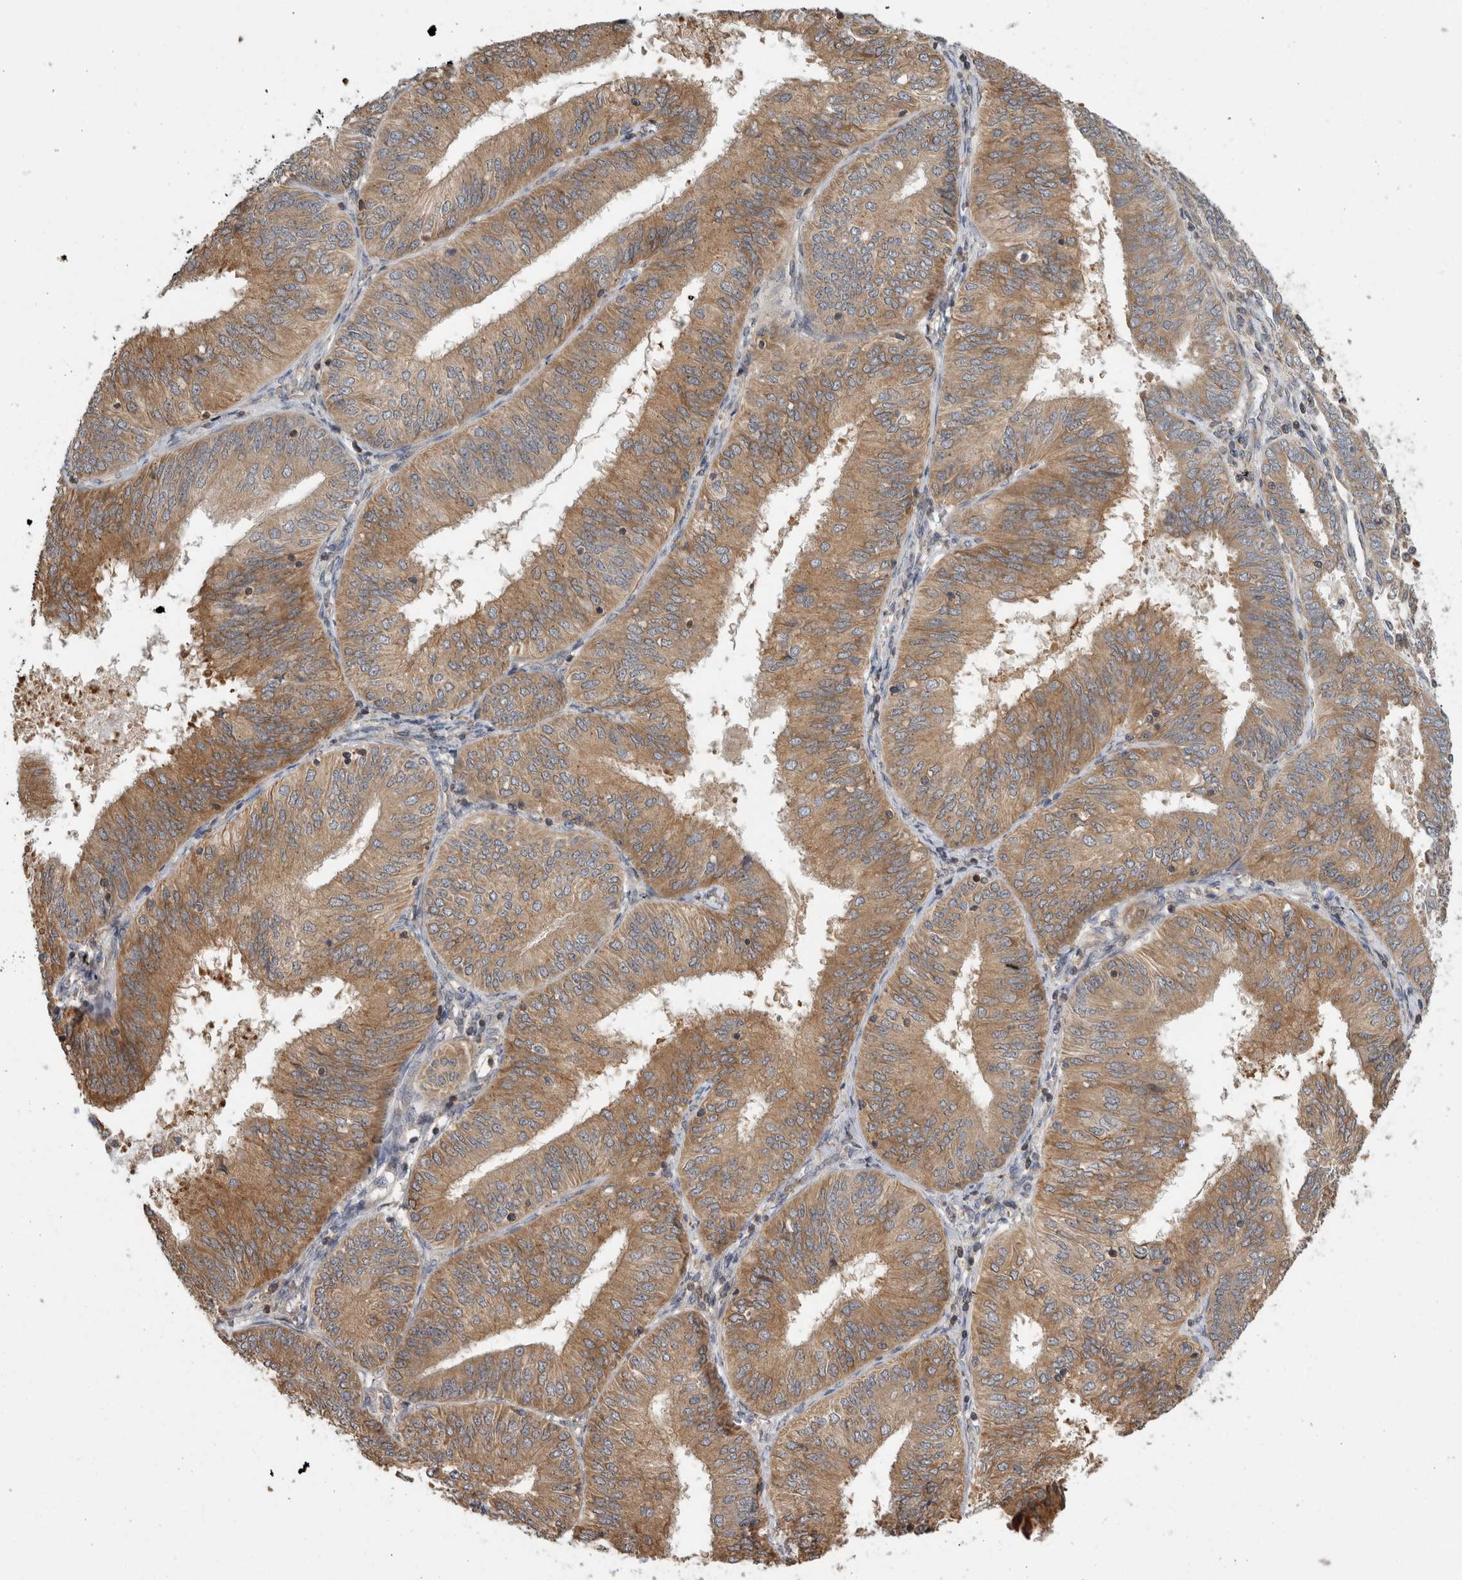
{"staining": {"intensity": "moderate", "quantity": ">75%", "location": "cytoplasmic/membranous"}, "tissue": "endometrial cancer", "cell_type": "Tumor cells", "image_type": "cancer", "snomed": [{"axis": "morphology", "description": "Adenocarcinoma, NOS"}, {"axis": "topography", "description": "Endometrium"}], "caption": "A histopathology image showing moderate cytoplasmic/membranous staining in approximately >75% of tumor cells in adenocarcinoma (endometrial), as visualized by brown immunohistochemical staining.", "gene": "PARP6", "patient": {"sex": "female", "age": 58}}